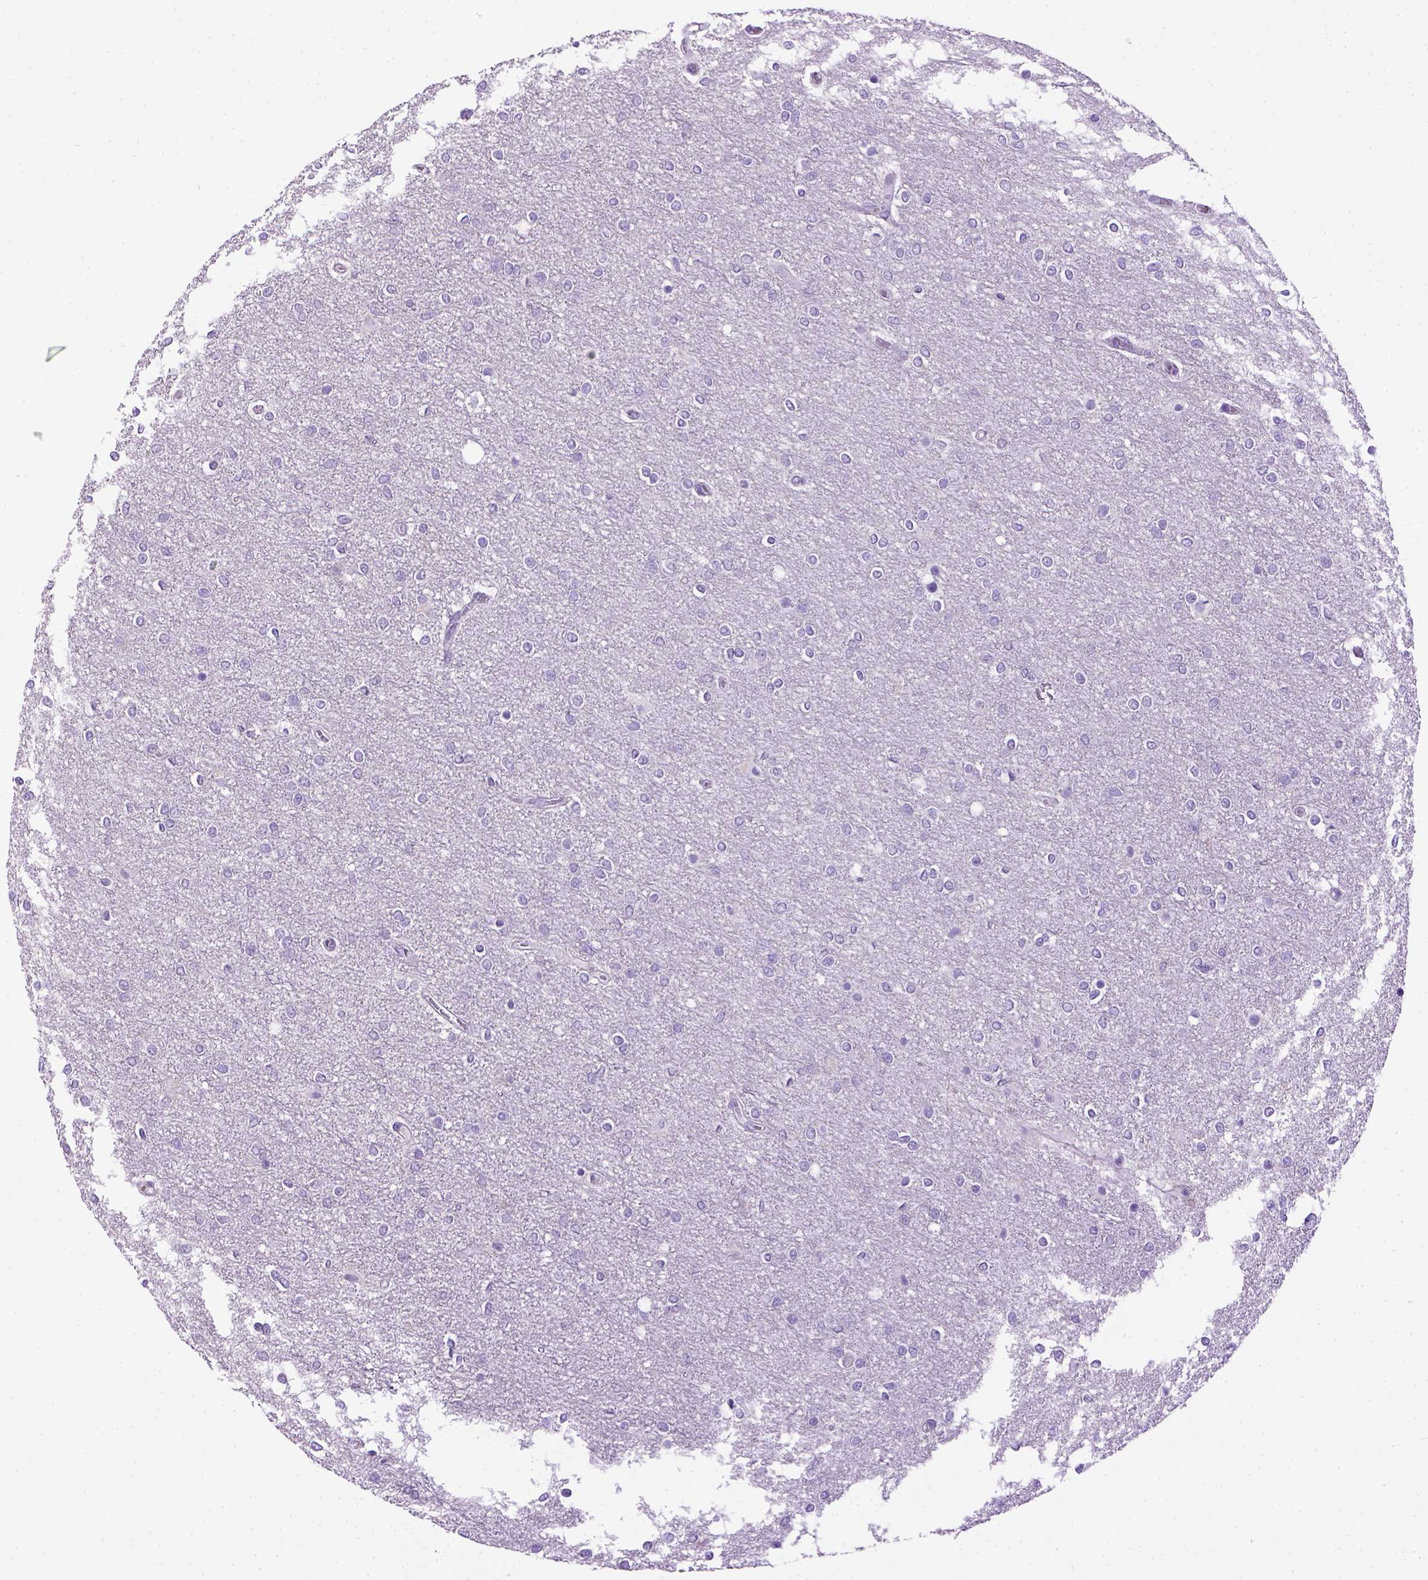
{"staining": {"intensity": "negative", "quantity": "none", "location": "none"}, "tissue": "glioma", "cell_type": "Tumor cells", "image_type": "cancer", "snomed": [{"axis": "morphology", "description": "Glioma, malignant, High grade"}, {"axis": "topography", "description": "Brain"}], "caption": "An IHC photomicrograph of glioma is shown. There is no staining in tumor cells of glioma.", "gene": "CDH1", "patient": {"sex": "female", "age": 61}}